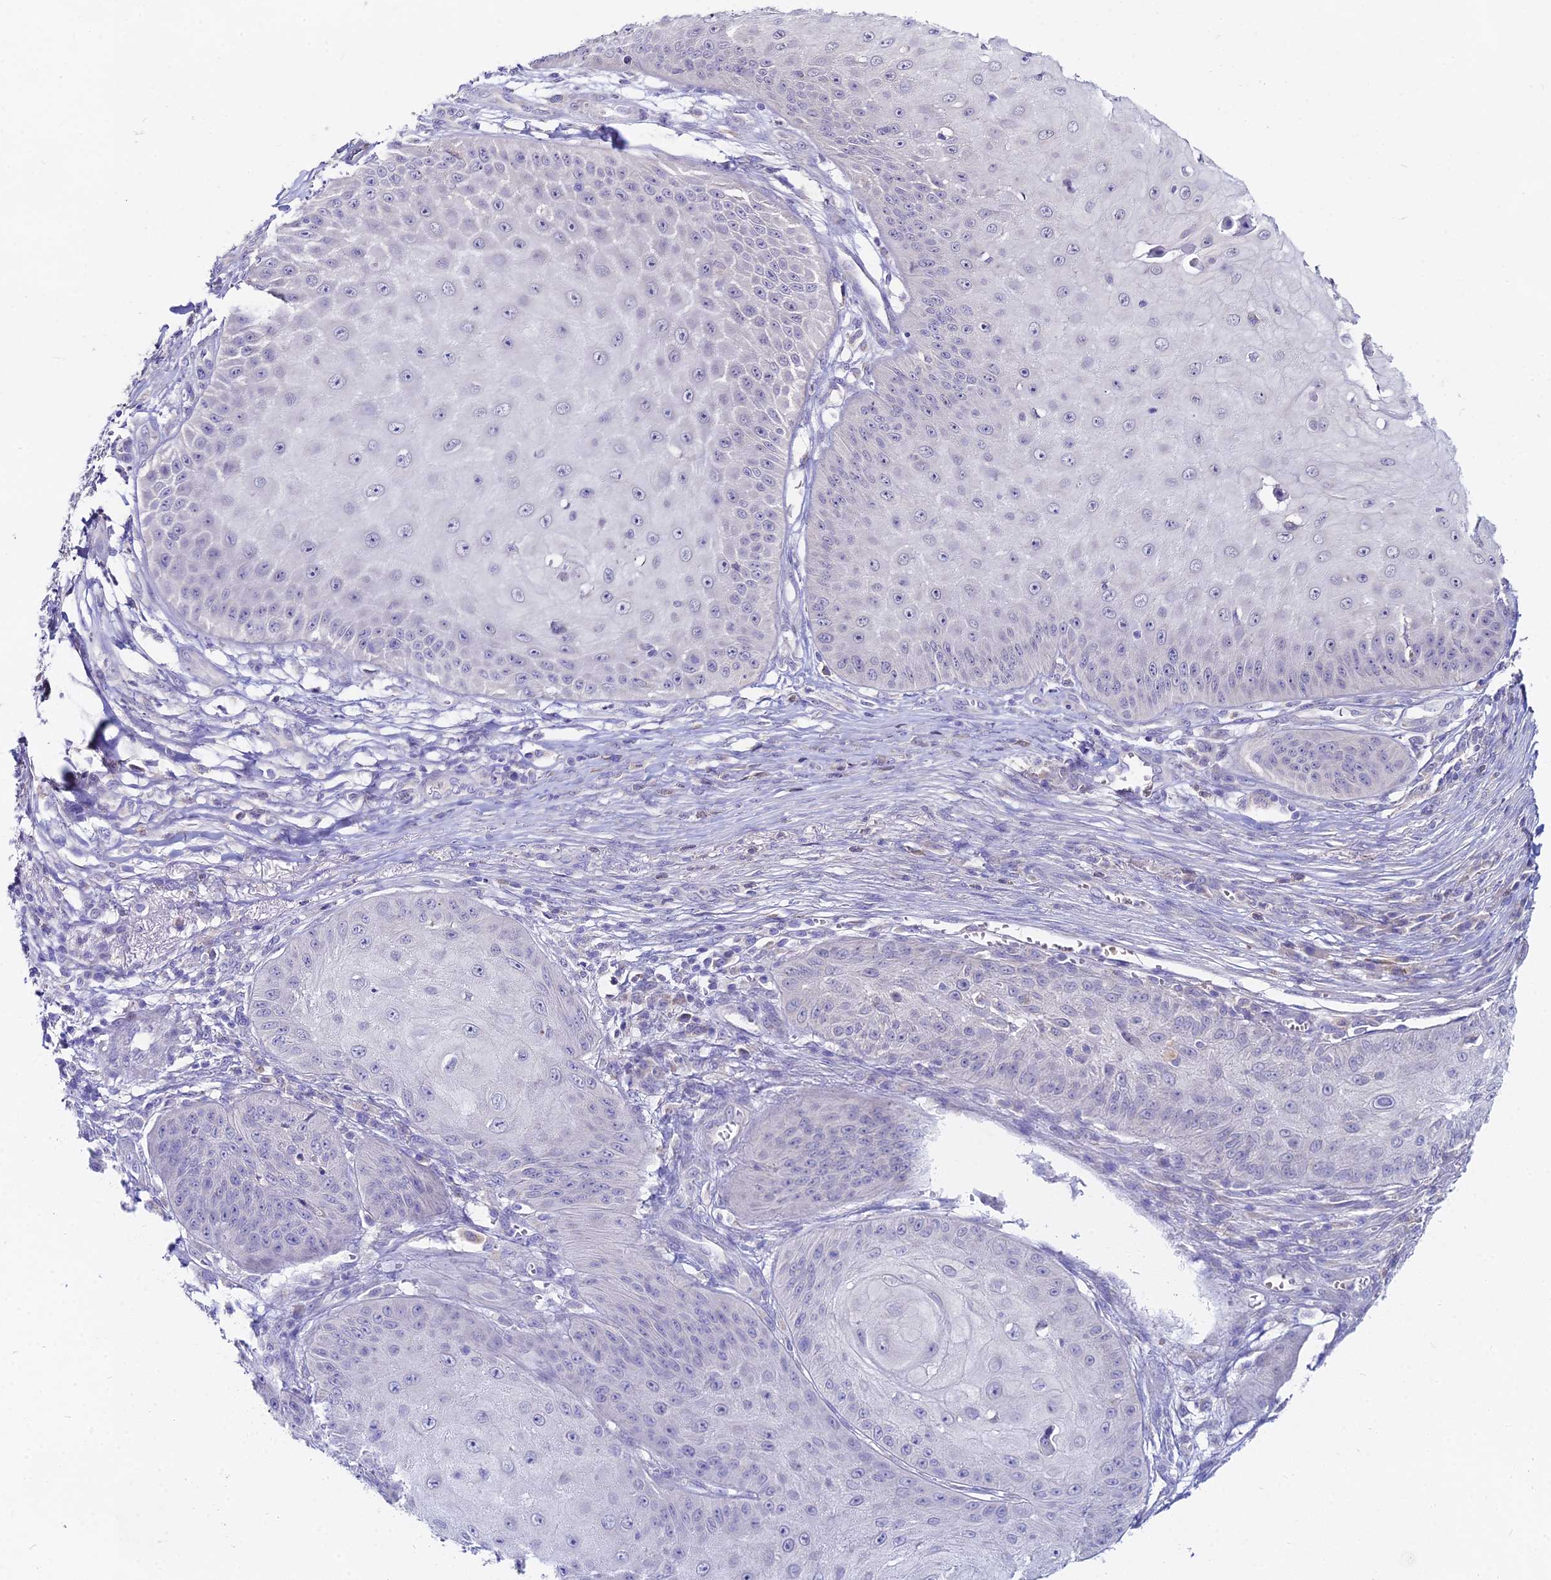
{"staining": {"intensity": "negative", "quantity": "none", "location": "none"}, "tissue": "skin cancer", "cell_type": "Tumor cells", "image_type": "cancer", "snomed": [{"axis": "morphology", "description": "Squamous cell carcinoma, NOS"}, {"axis": "topography", "description": "Skin"}], "caption": "The histopathology image reveals no staining of tumor cells in skin cancer. (DAB immunohistochemistry (IHC) with hematoxylin counter stain).", "gene": "WDR43", "patient": {"sex": "male", "age": 70}}